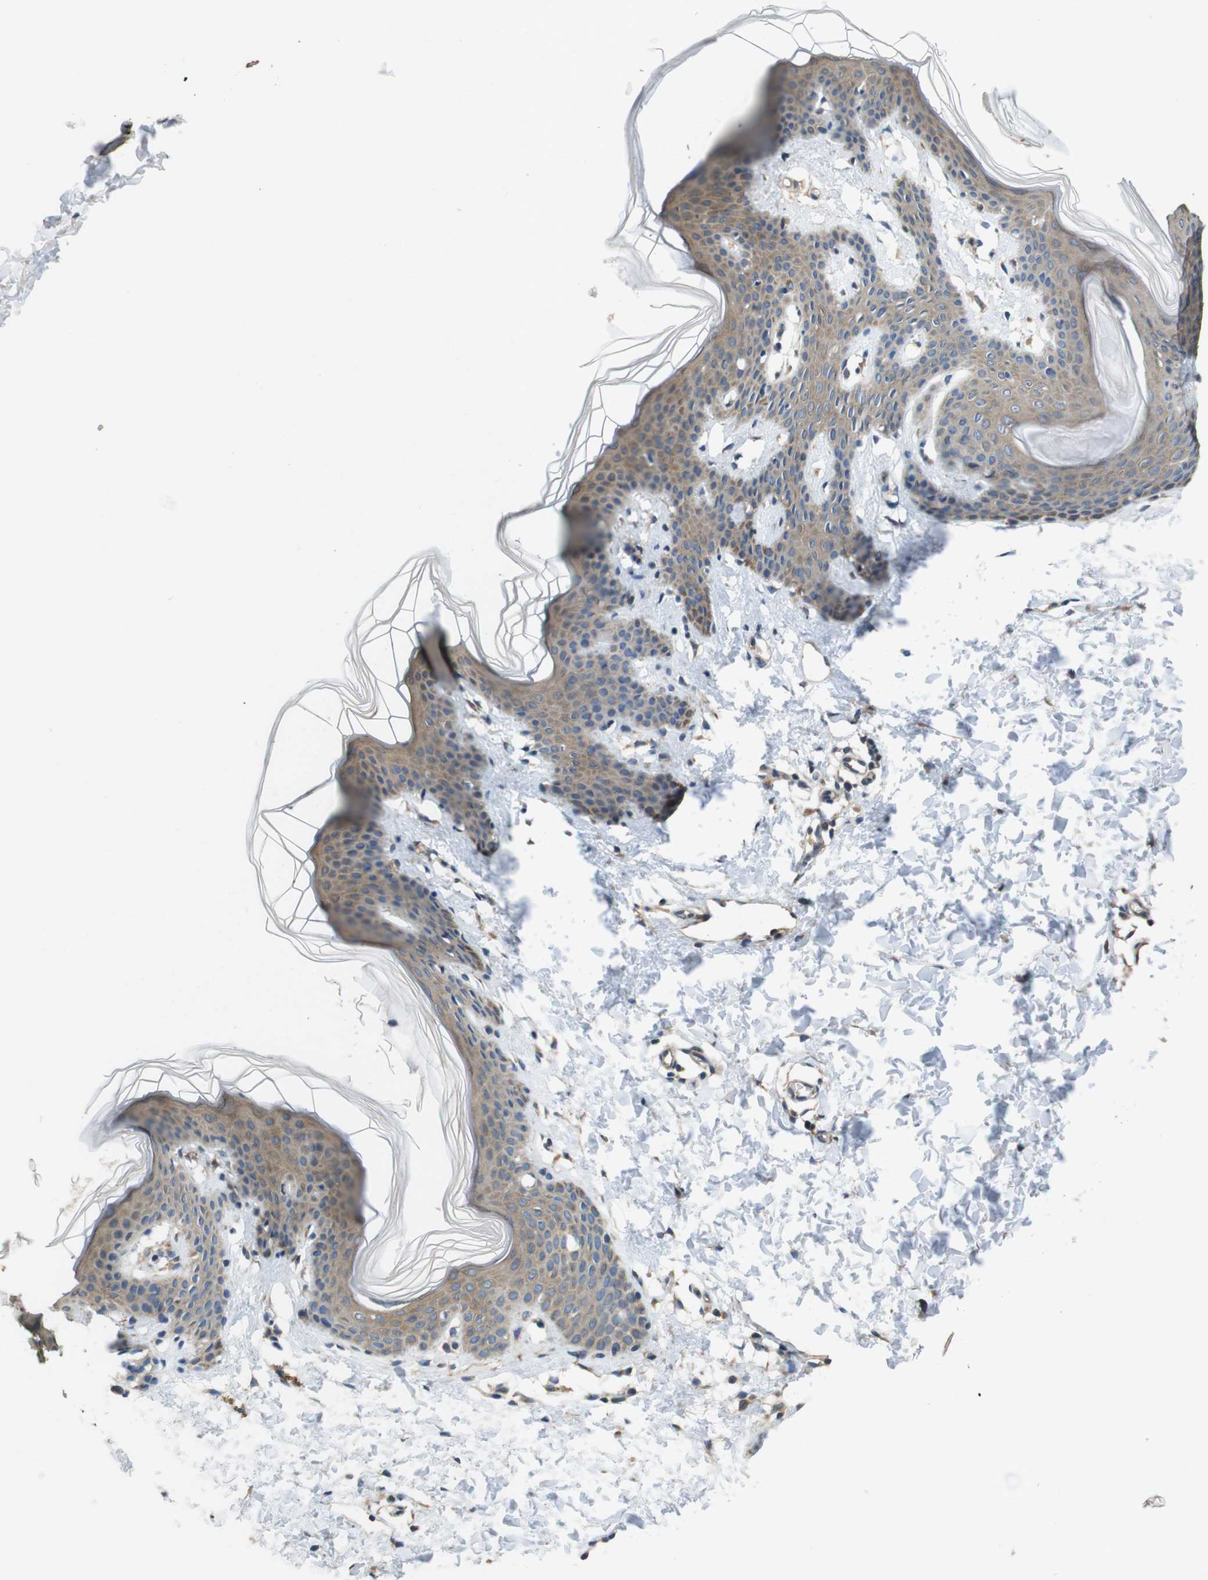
{"staining": {"intensity": "negative", "quantity": "none", "location": "none"}, "tissue": "skin", "cell_type": "Fibroblasts", "image_type": "normal", "snomed": [{"axis": "morphology", "description": "Normal tissue, NOS"}, {"axis": "topography", "description": "Skin"}], "caption": "Image shows no protein positivity in fibroblasts of normal skin.", "gene": "DCTN1", "patient": {"sex": "female", "age": 17}}